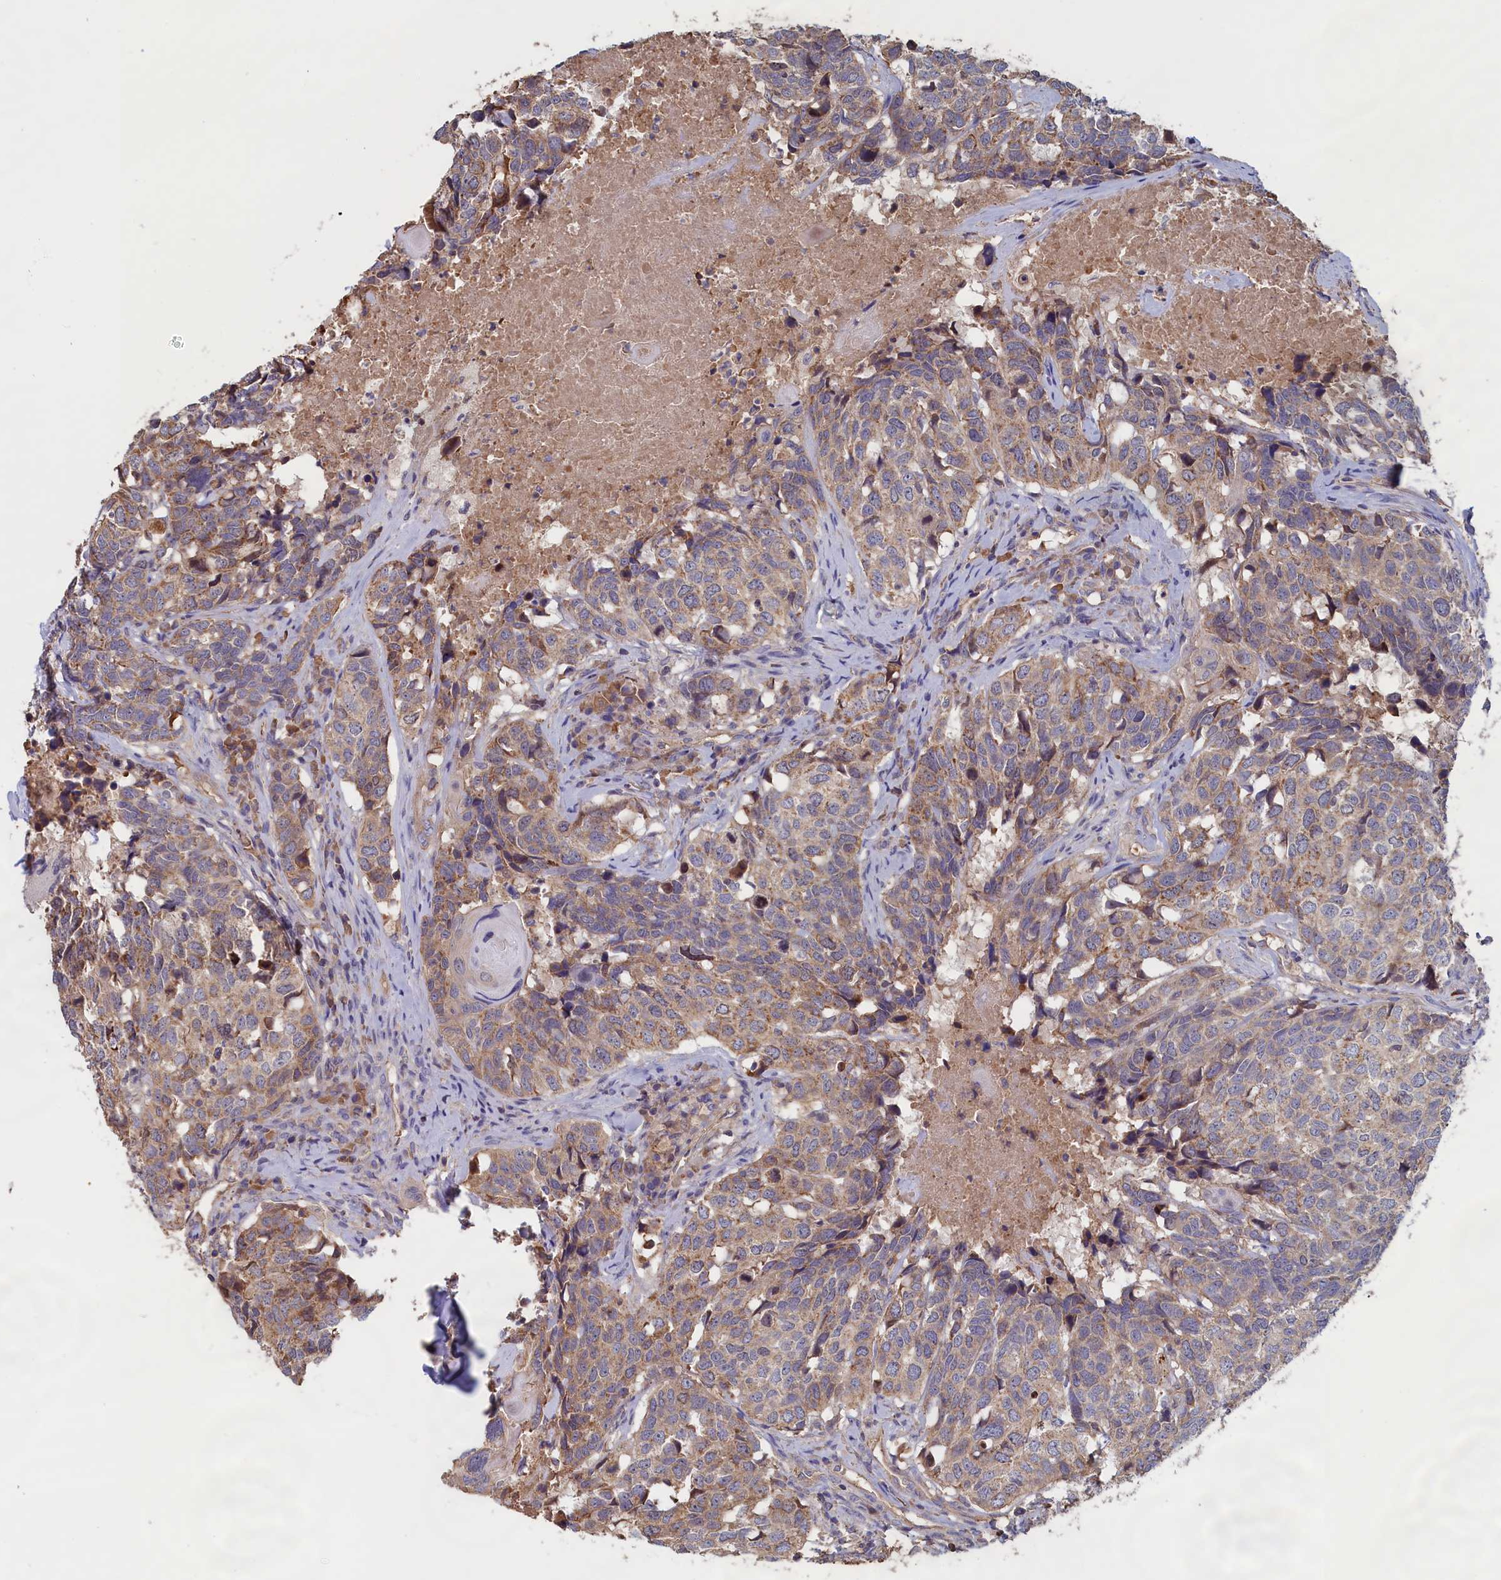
{"staining": {"intensity": "moderate", "quantity": "<25%", "location": "cytoplasmic/membranous"}, "tissue": "head and neck cancer", "cell_type": "Tumor cells", "image_type": "cancer", "snomed": [{"axis": "morphology", "description": "Squamous cell carcinoma, NOS"}, {"axis": "topography", "description": "Head-Neck"}], "caption": "Head and neck squamous cell carcinoma stained for a protein displays moderate cytoplasmic/membranous positivity in tumor cells.", "gene": "ANKRD2", "patient": {"sex": "male", "age": 66}}